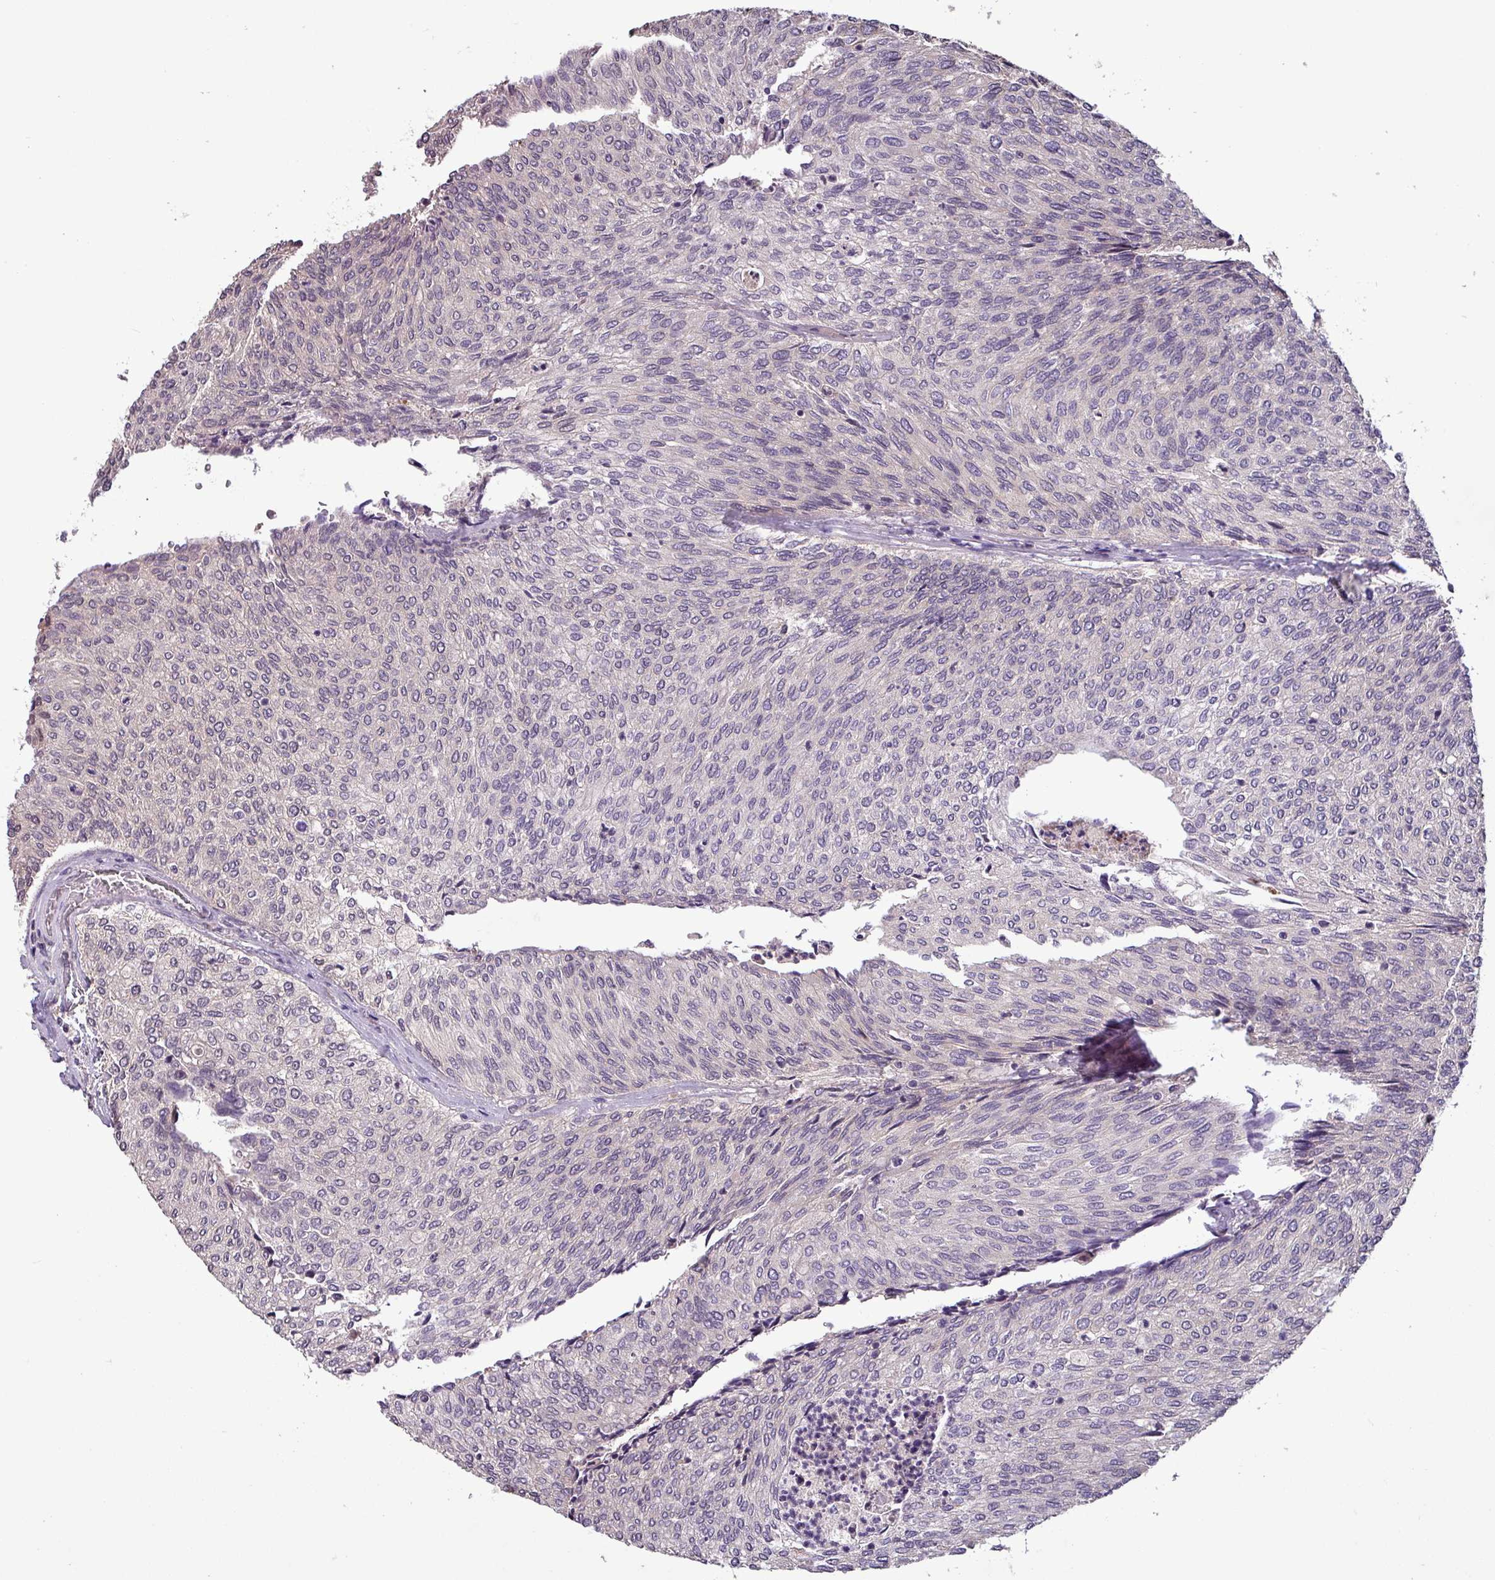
{"staining": {"intensity": "weak", "quantity": "<25%", "location": "nuclear"}, "tissue": "urothelial cancer", "cell_type": "Tumor cells", "image_type": "cancer", "snomed": [{"axis": "morphology", "description": "Urothelial carcinoma, Low grade"}, {"axis": "topography", "description": "Urinary bladder"}], "caption": "DAB immunohistochemical staining of human urothelial carcinoma (low-grade) reveals no significant staining in tumor cells.", "gene": "NOB1", "patient": {"sex": "female", "age": 79}}